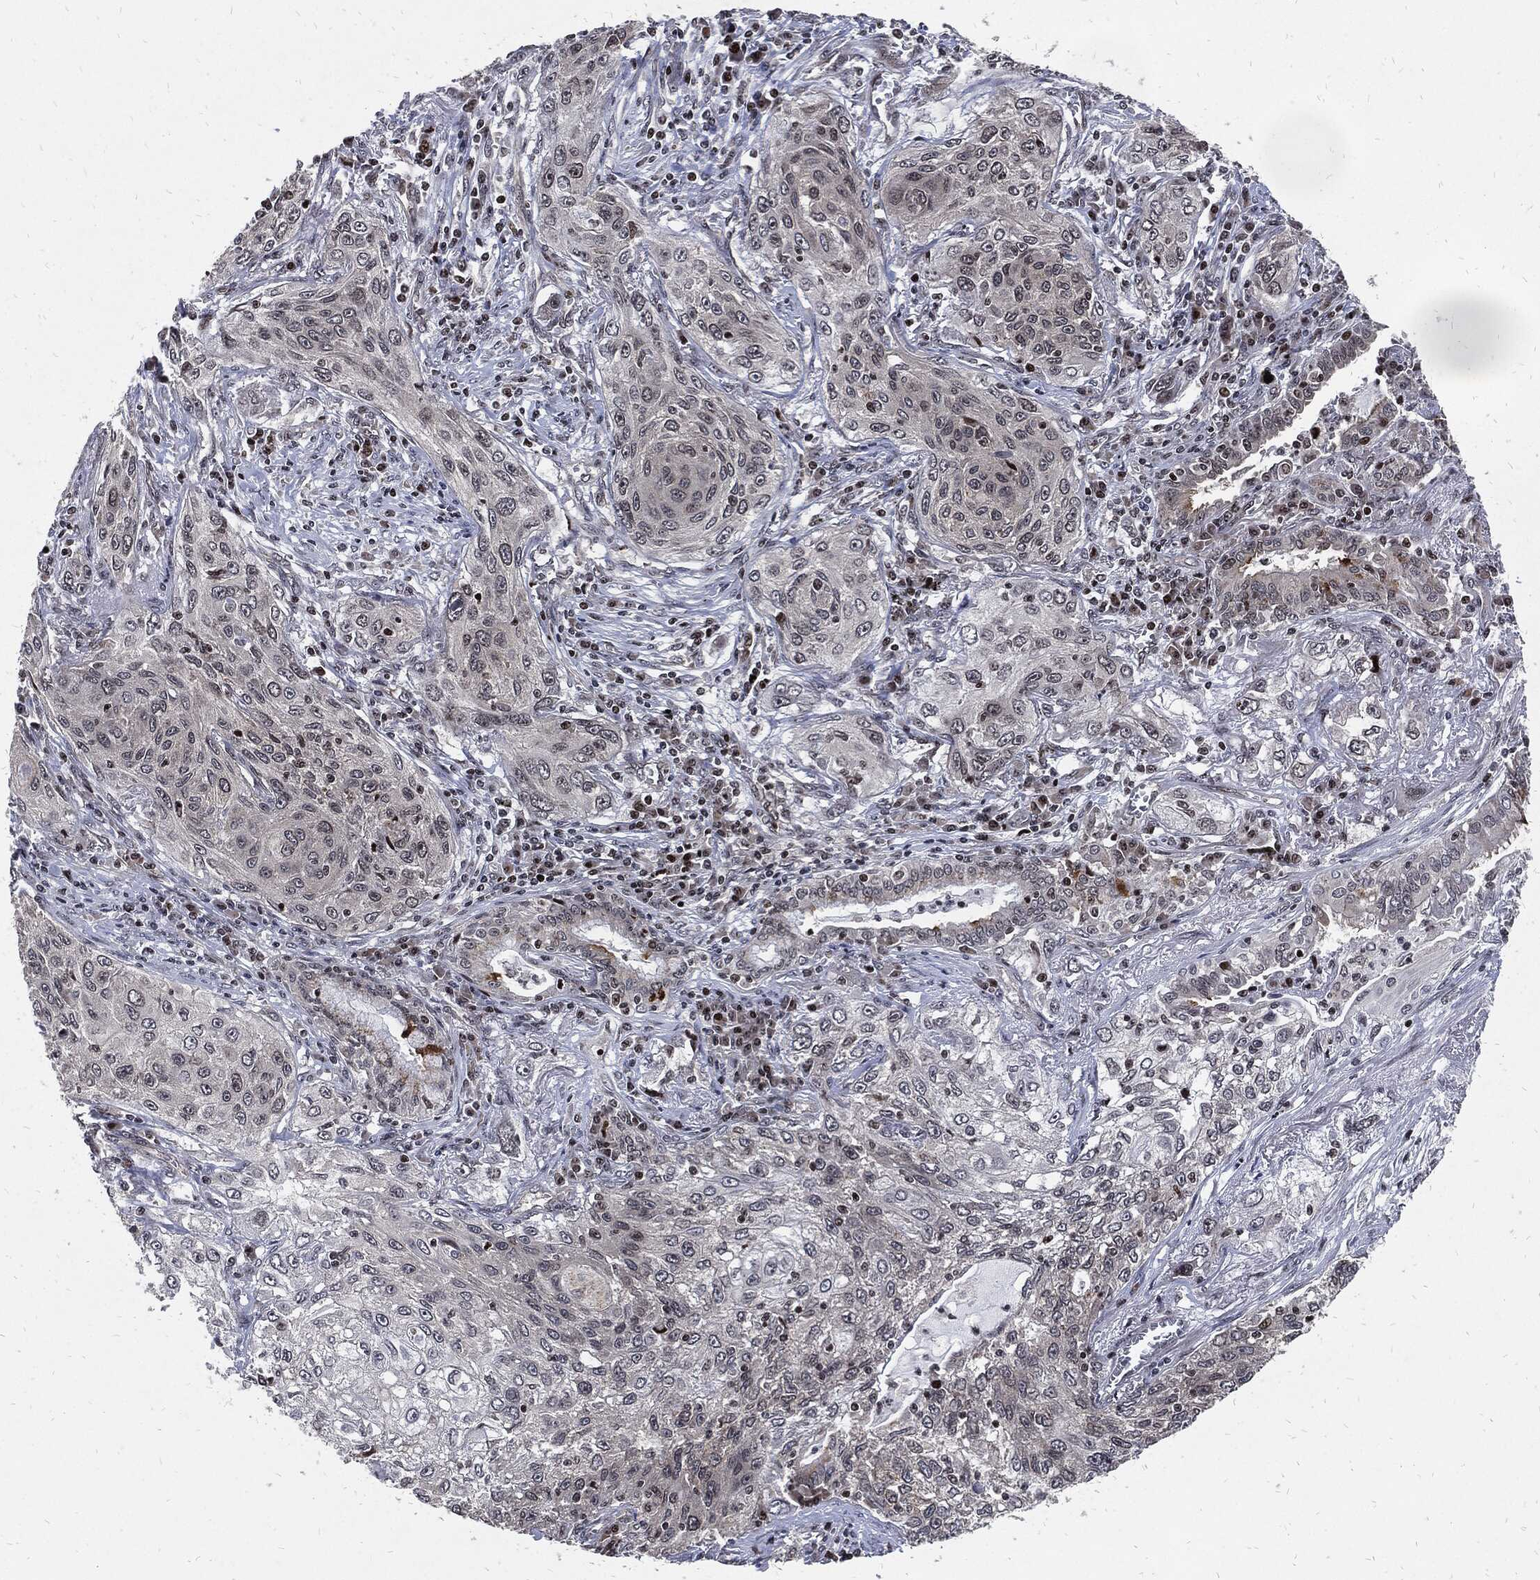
{"staining": {"intensity": "negative", "quantity": "none", "location": "none"}, "tissue": "lung cancer", "cell_type": "Tumor cells", "image_type": "cancer", "snomed": [{"axis": "morphology", "description": "Squamous cell carcinoma, NOS"}, {"axis": "topography", "description": "Lung"}], "caption": "A histopathology image of human squamous cell carcinoma (lung) is negative for staining in tumor cells.", "gene": "ZNF775", "patient": {"sex": "female", "age": 69}}